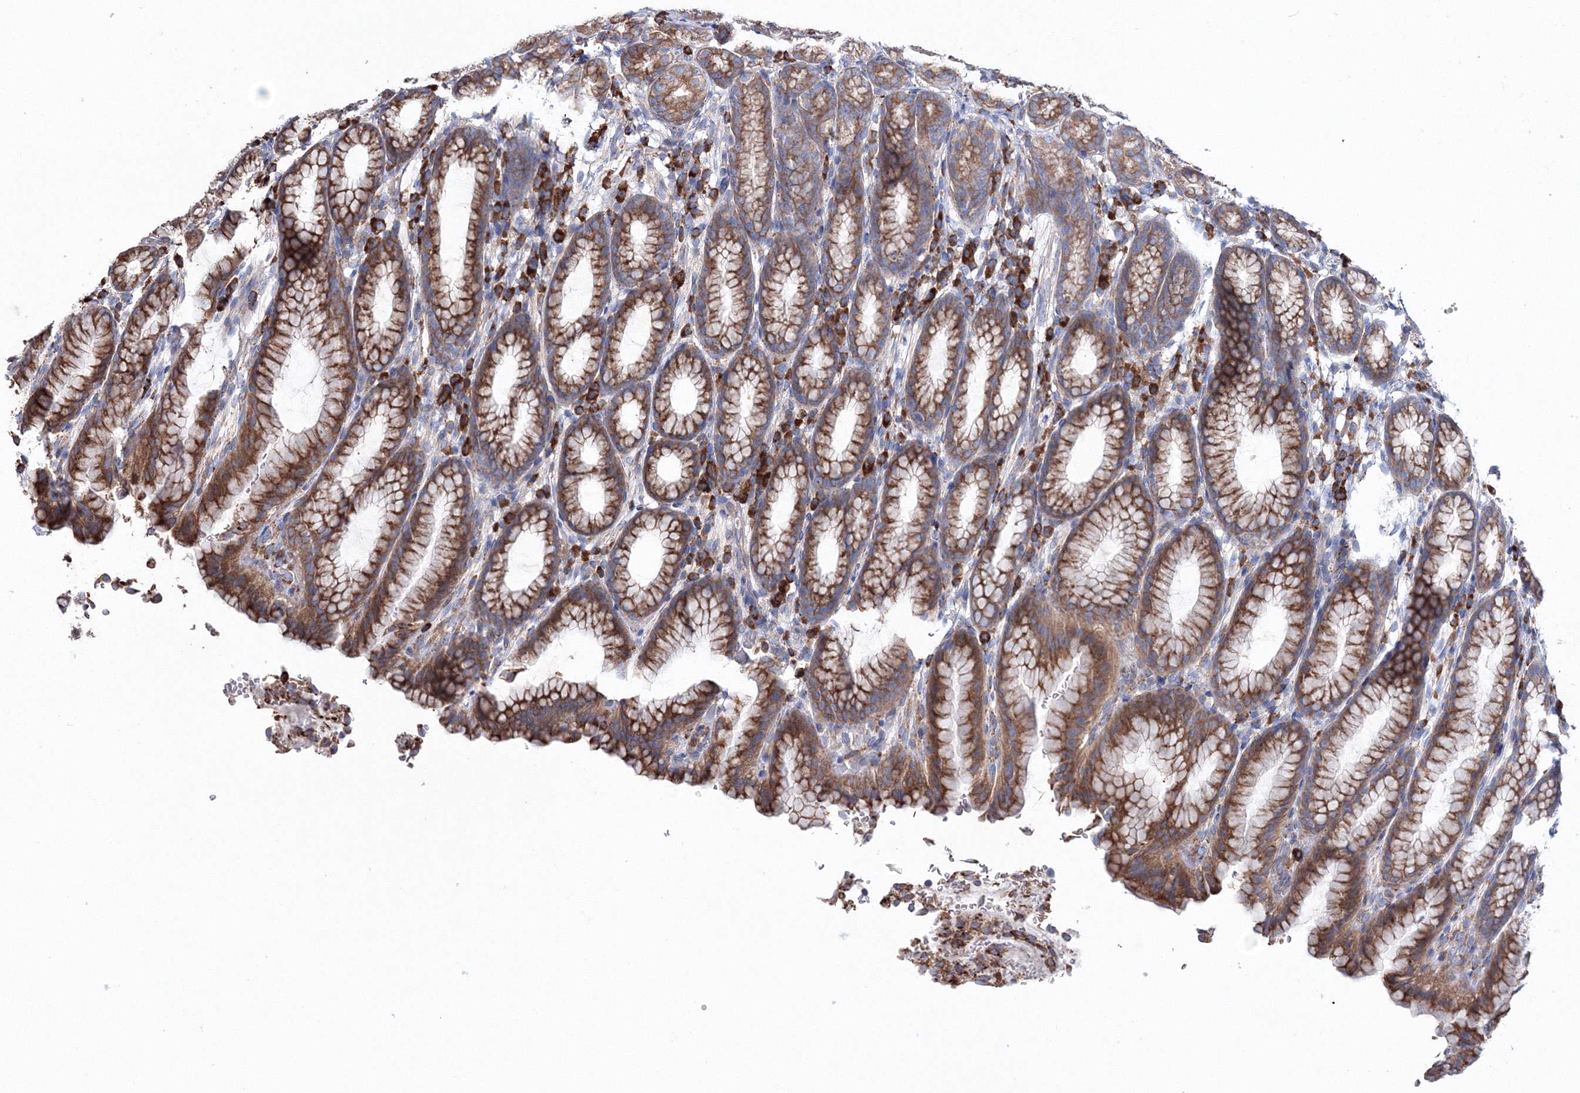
{"staining": {"intensity": "moderate", "quantity": ">75%", "location": "cytoplasmic/membranous"}, "tissue": "stomach", "cell_type": "Glandular cells", "image_type": "normal", "snomed": [{"axis": "morphology", "description": "Normal tissue, NOS"}, {"axis": "topography", "description": "Stomach"}], "caption": "Protein staining of unremarkable stomach shows moderate cytoplasmic/membranous positivity in about >75% of glandular cells. (DAB IHC, brown staining for protein, blue staining for nuclei).", "gene": "VPS8", "patient": {"sex": "male", "age": 42}}